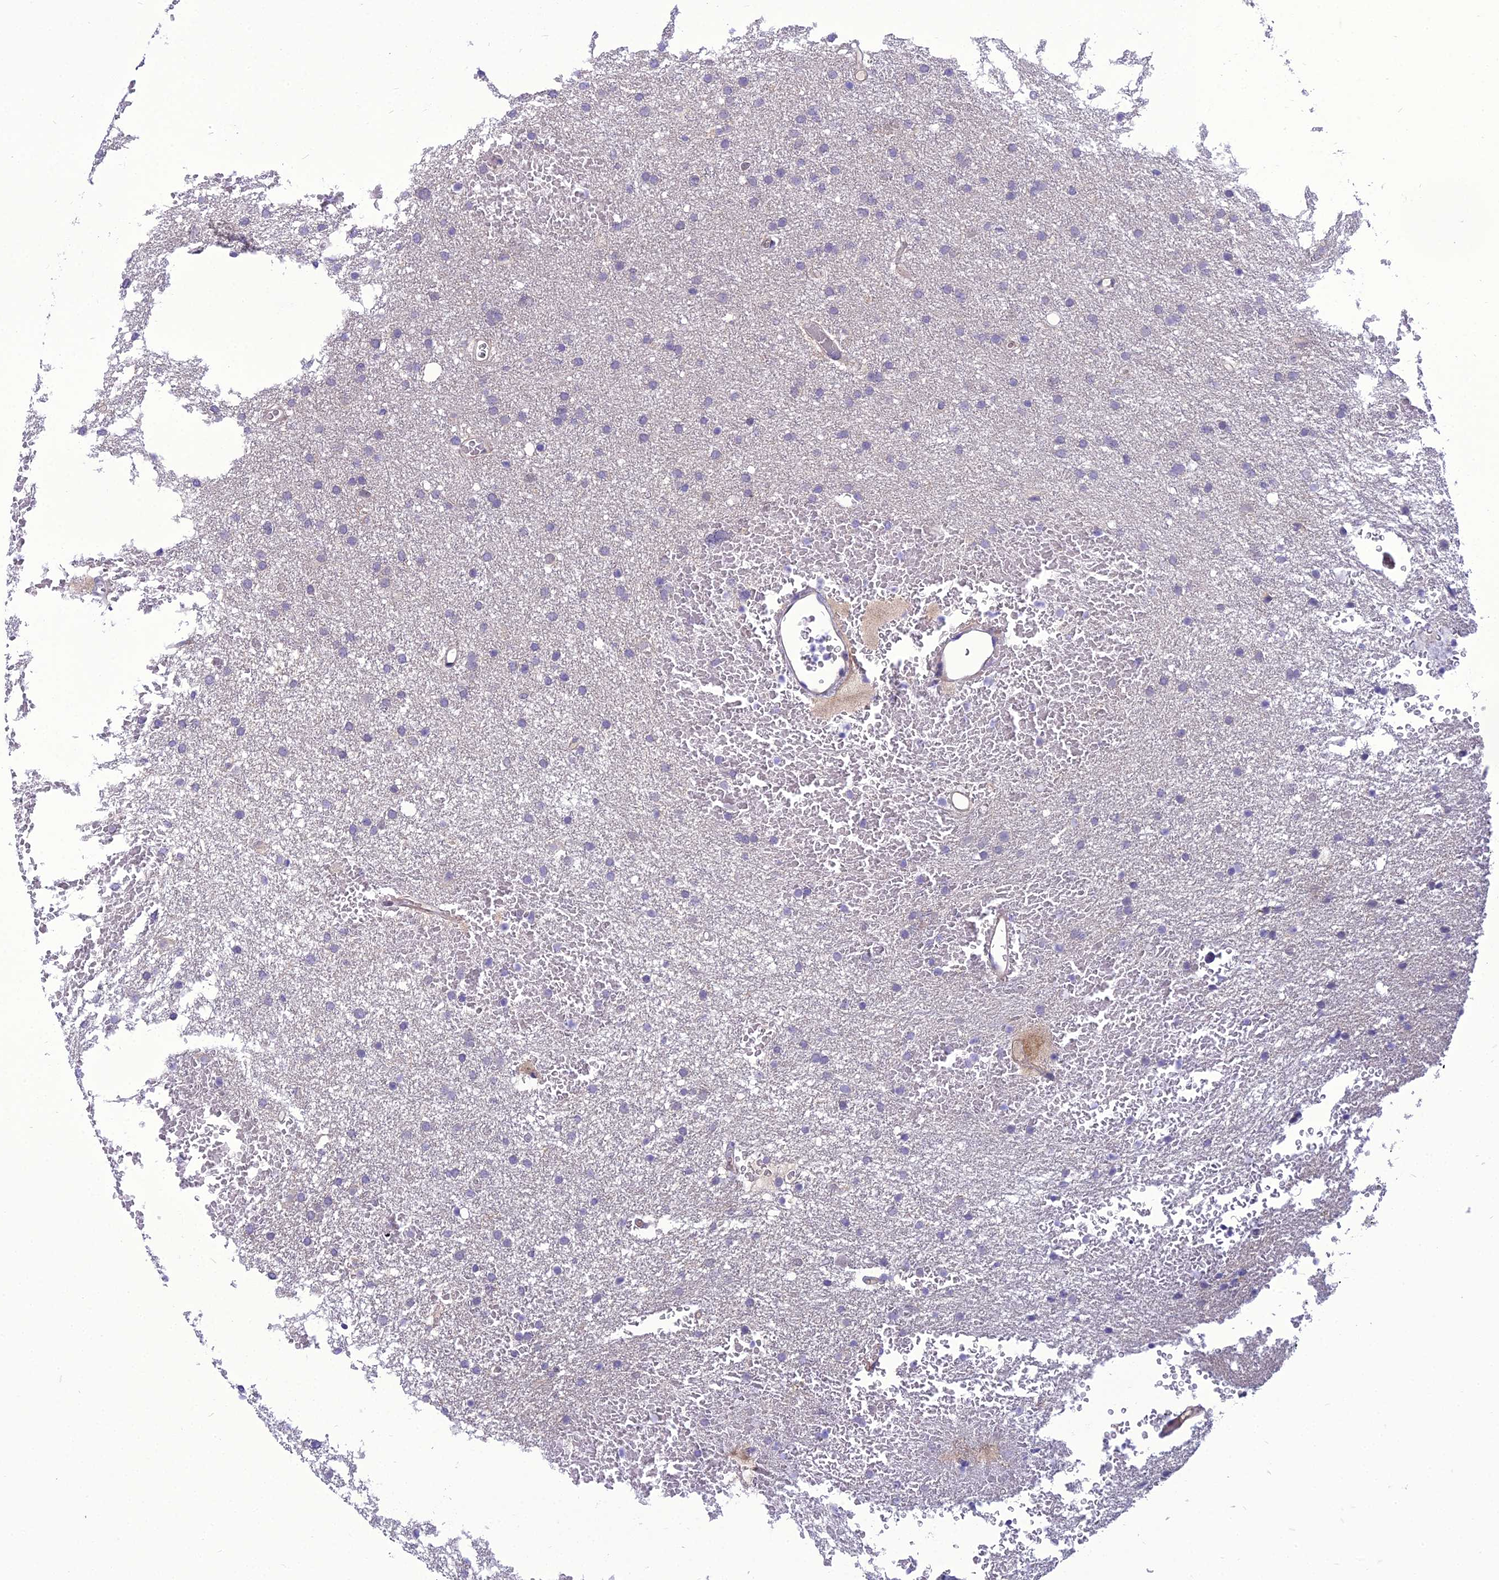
{"staining": {"intensity": "negative", "quantity": "none", "location": "none"}, "tissue": "glioma", "cell_type": "Tumor cells", "image_type": "cancer", "snomed": [{"axis": "morphology", "description": "Glioma, malignant, High grade"}, {"axis": "topography", "description": "Cerebral cortex"}], "caption": "Tumor cells show no significant protein expression in high-grade glioma (malignant).", "gene": "GAB4", "patient": {"sex": "female", "age": 36}}